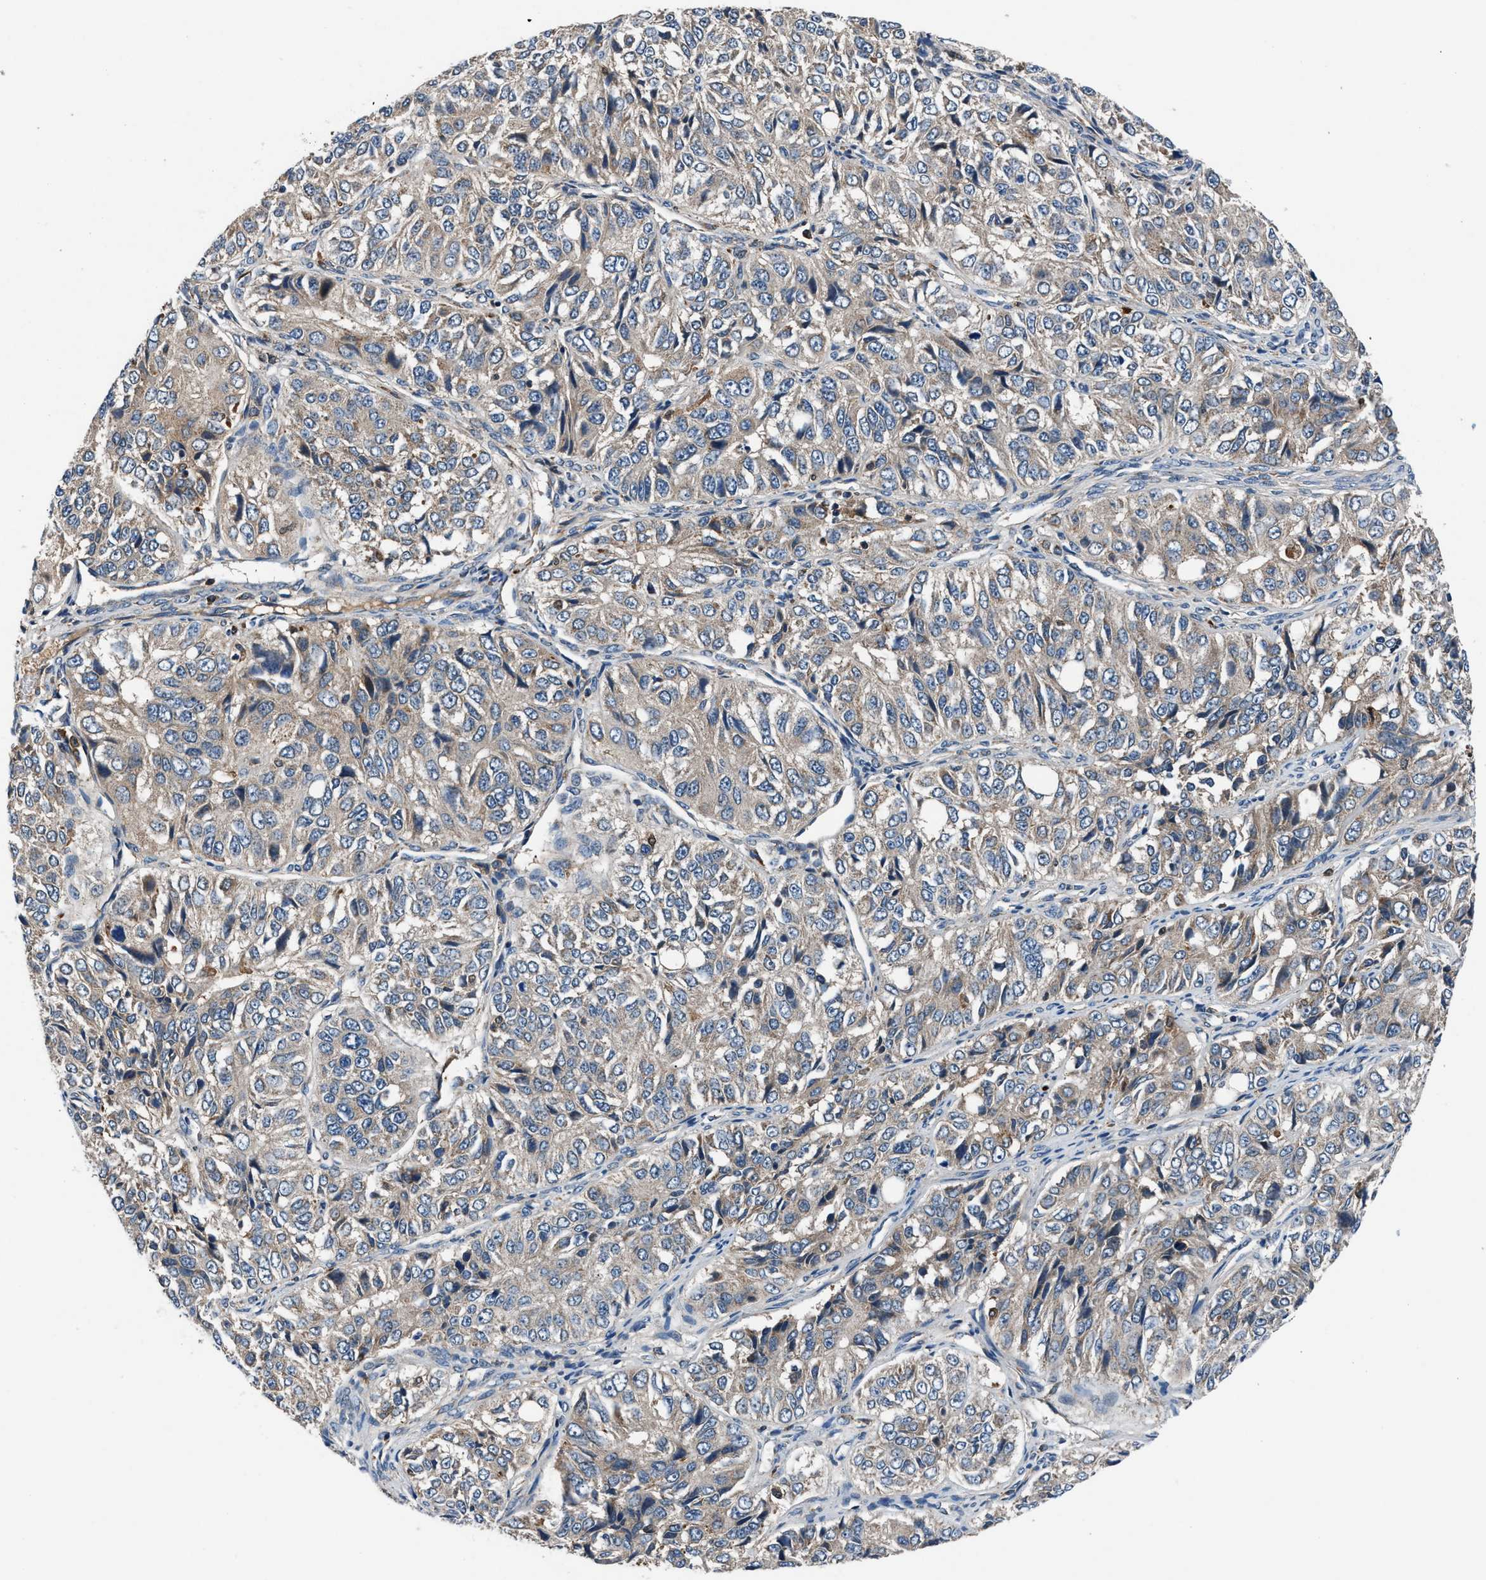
{"staining": {"intensity": "weak", "quantity": "<25%", "location": "cytoplasmic/membranous"}, "tissue": "ovarian cancer", "cell_type": "Tumor cells", "image_type": "cancer", "snomed": [{"axis": "morphology", "description": "Carcinoma, endometroid"}, {"axis": "topography", "description": "Ovary"}], "caption": "An IHC histopathology image of endometroid carcinoma (ovarian) is shown. There is no staining in tumor cells of endometroid carcinoma (ovarian). (Immunohistochemistry, brightfield microscopy, high magnification).", "gene": "FAM221A", "patient": {"sex": "female", "age": 51}}